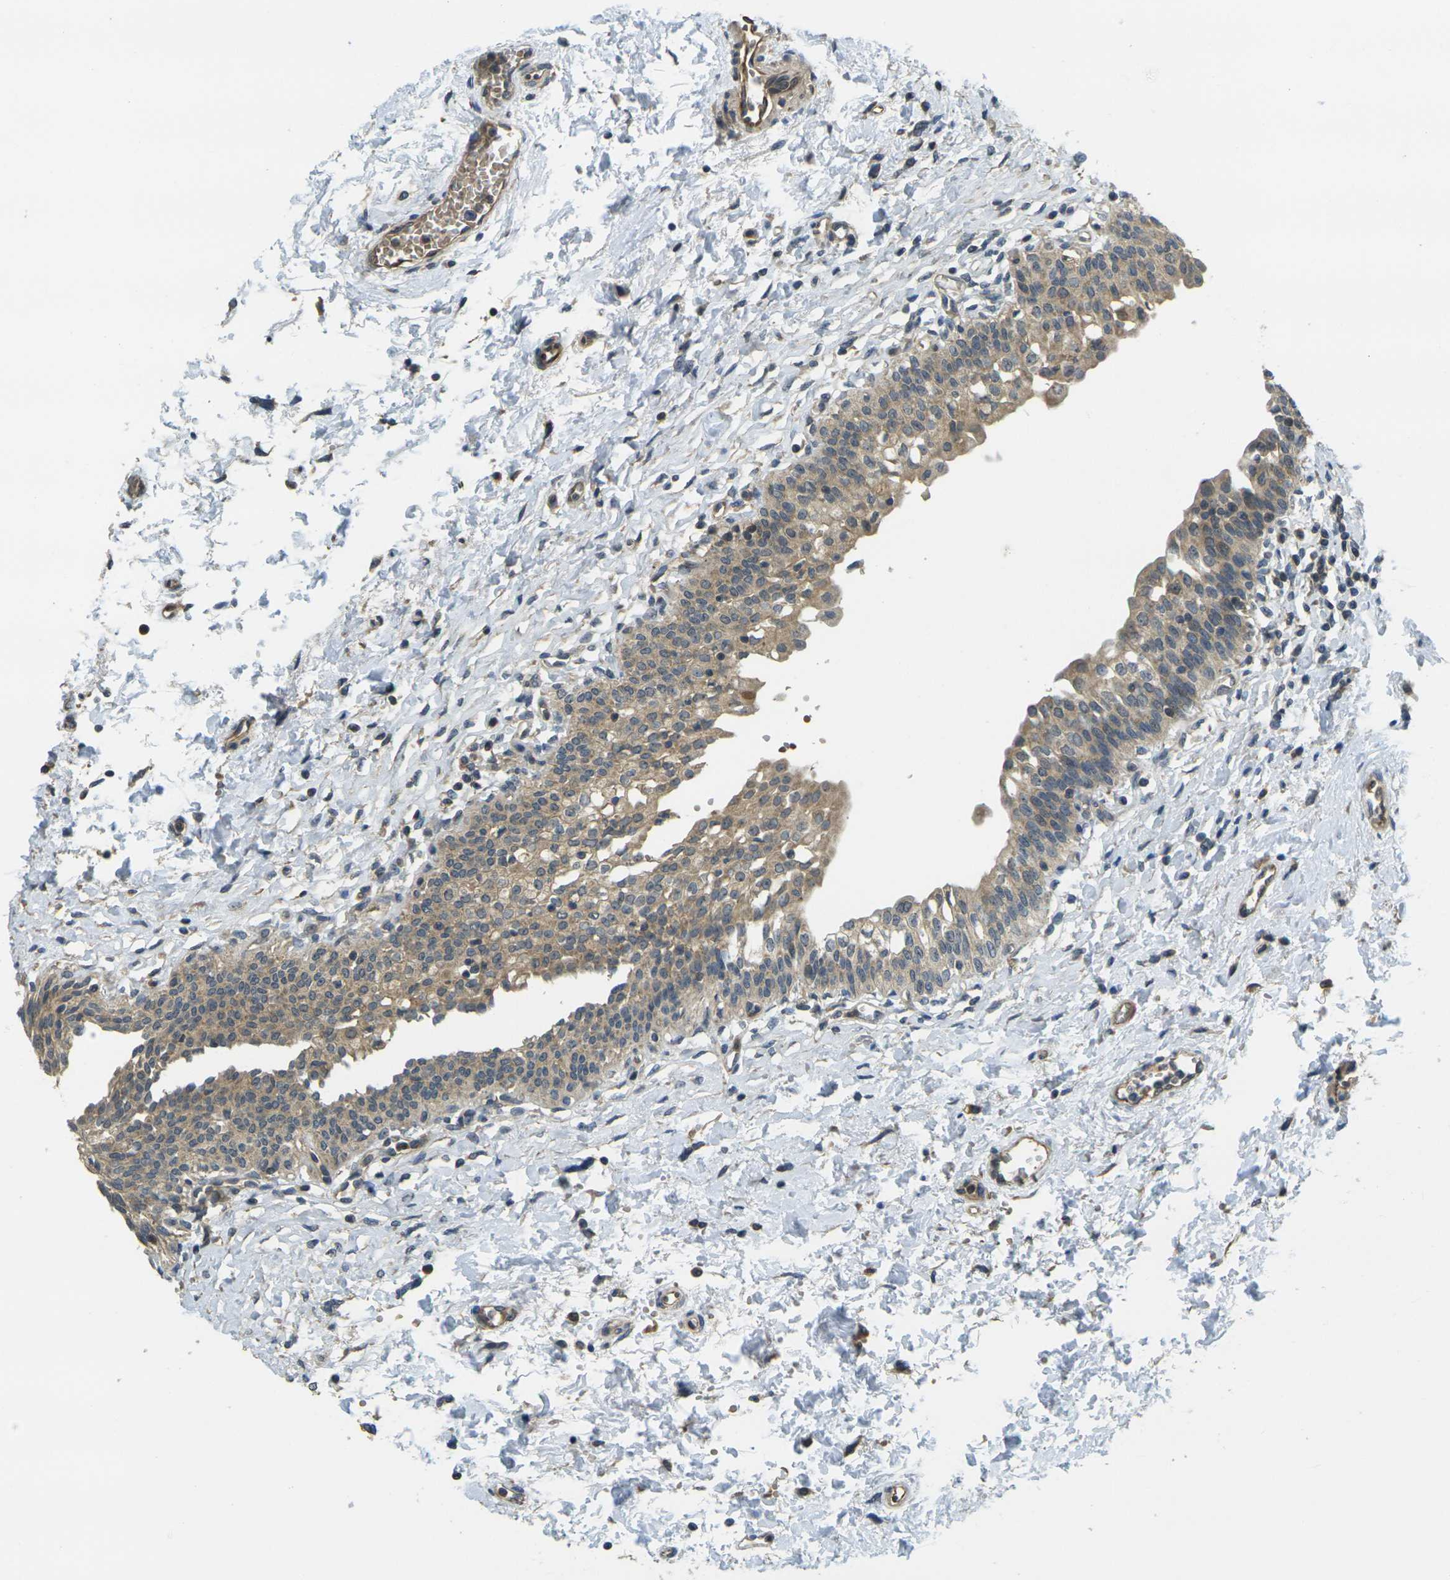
{"staining": {"intensity": "weak", "quantity": ">75%", "location": "cytoplasmic/membranous"}, "tissue": "urinary bladder", "cell_type": "Urothelial cells", "image_type": "normal", "snomed": [{"axis": "morphology", "description": "Normal tissue, NOS"}, {"axis": "topography", "description": "Urinary bladder"}], "caption": "Weak cytoplasmic/membranous protein positivity is seen in about >75% of urothelial cells in urinary bladder. (Brightfield microscopy of DAB IHC at high magnification).", "gene": "MINAR2", "patient": {"sex": "male", "age": 55}}